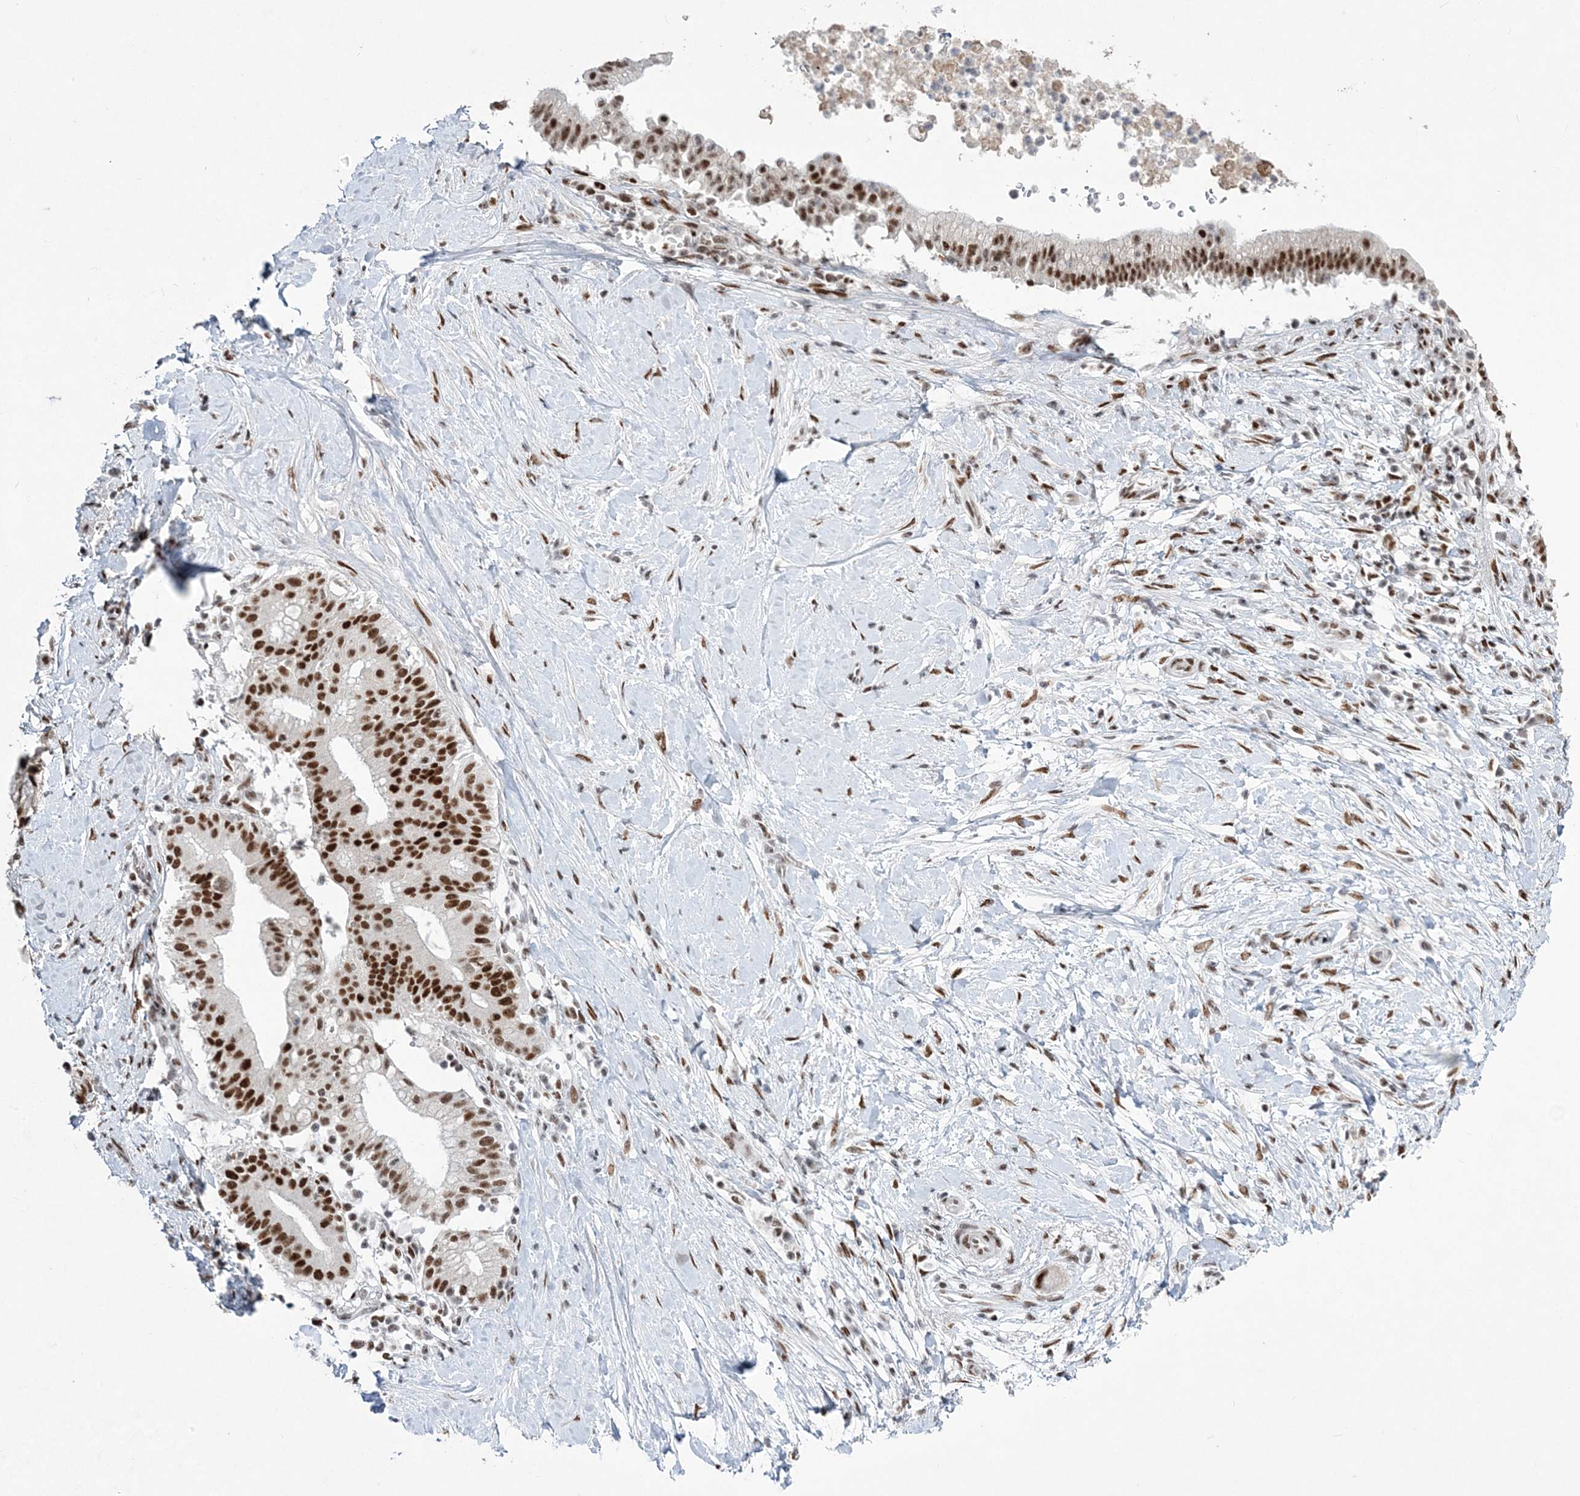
{"staining": {"intensity": "strong", "quantity": ">75%", "location": "nuclear"}, "tissue": "pancreatic cancer", "cell_type": "Tumor cells", "image_type": "cancer", "snomed": [{"axis": "morphology", "description": "Adenocarcinoma, NOS"}, {"axis": "topography", "description": "Pancreas"}], "caption": "The histopathology image shows staining of pancreatic cancer (adenocarcinoma), revealing strong nuclear protein staining (brown color) within tumor cells.", "gene": "ZBTB7A", "patient": {"sex": "male", "age": 68}}